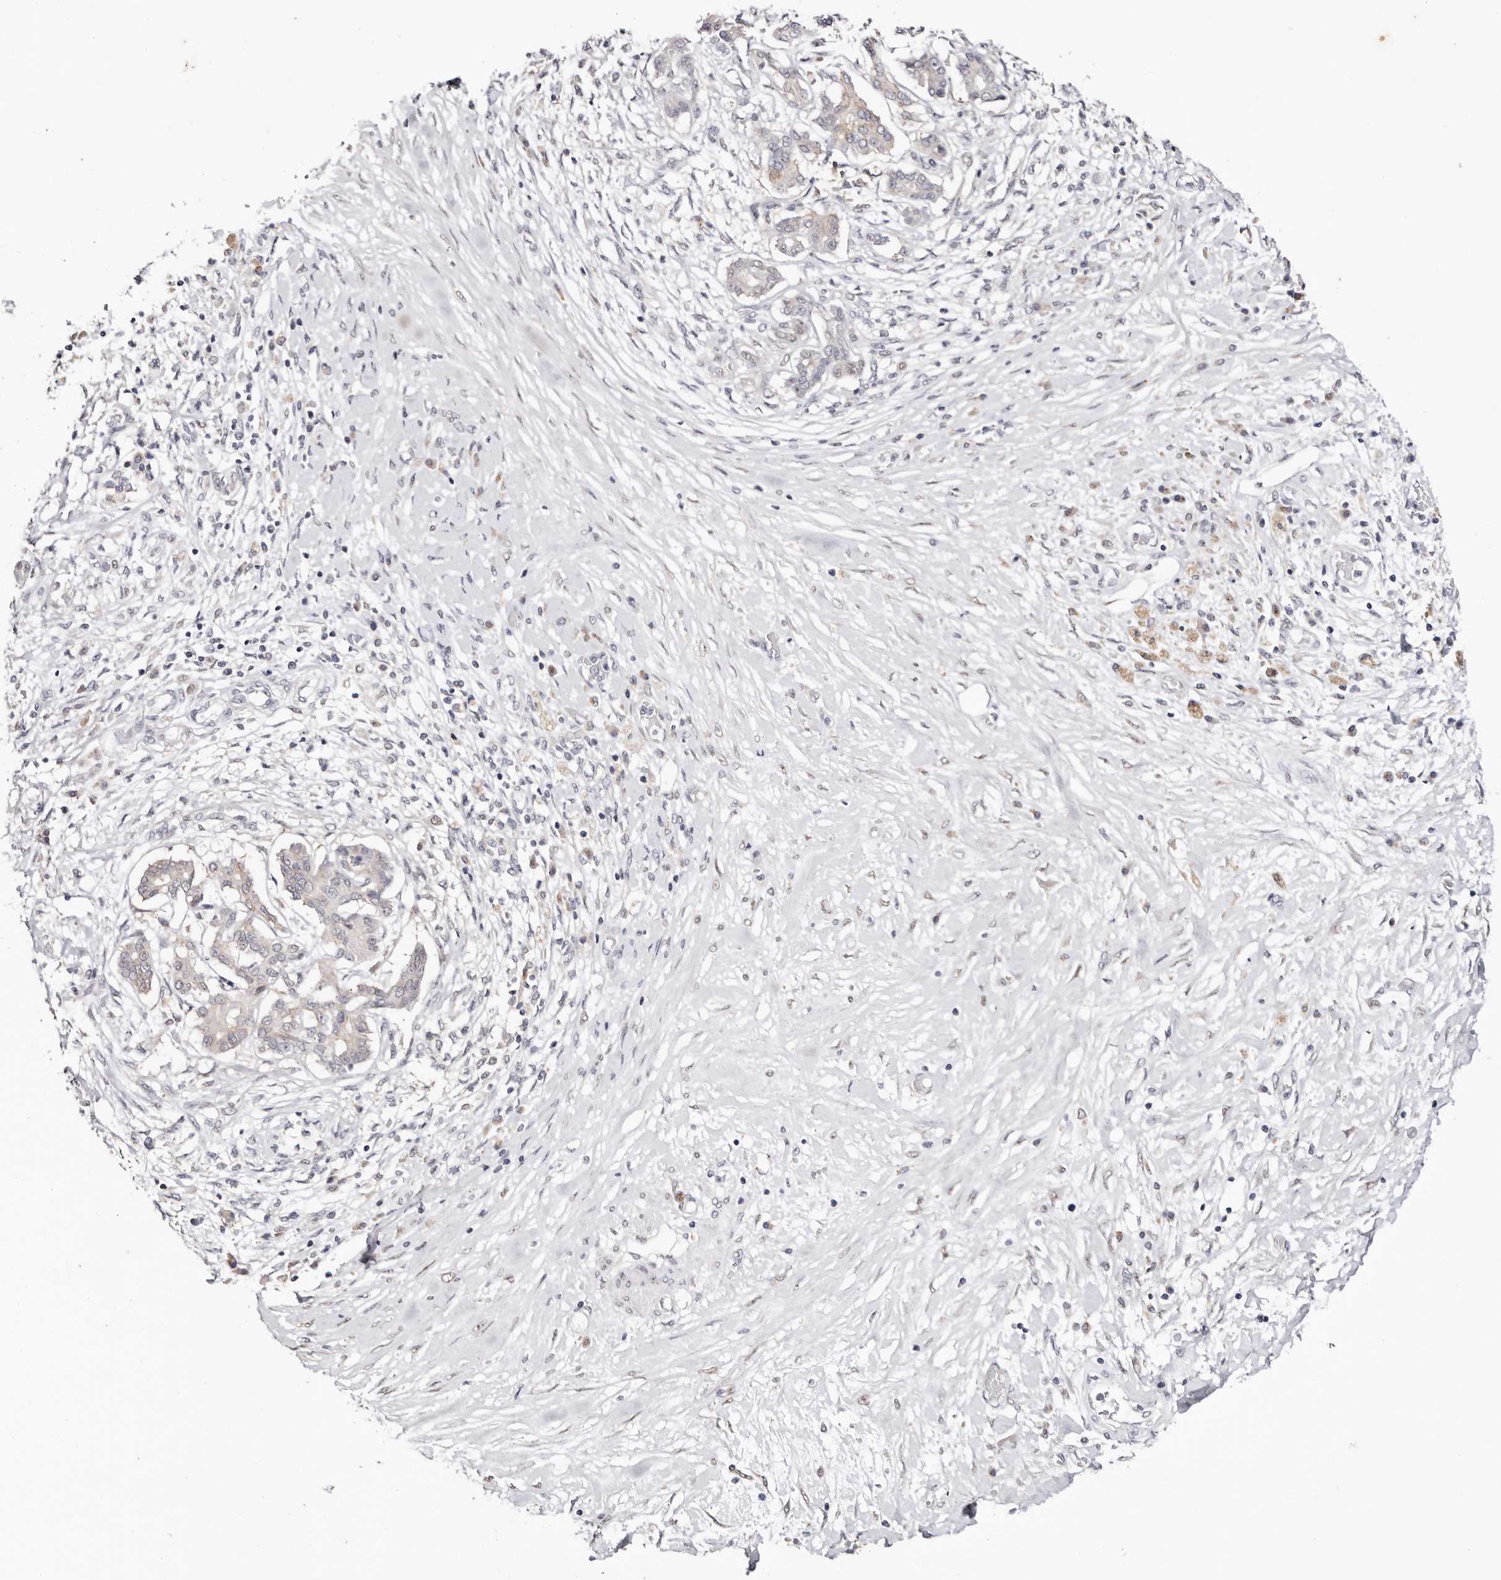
{"staining": {"intensity": "moderate", "quantity": "<25%", "location": "nuclear"}, "tissue": "pancreatic cancer", "cell_type": "Tumor cells", "image_type": "cancer", "snomed": [{"axis": "morphology", "description": "Inflammation, NOS"}, {"axis": "morphology", "description": "Adenocarcinoma, NOS"}, {"axis": "topography", "description": "Pancreas"}], "caption": "Immunohistochemistry (IHC) image of neoplastic tissue: human pancreatic cancer (adenocarcinoma) stained using immunohistochemistry (IHC) exhibits low levels of moderate protein expression localized specifically in the nuclear of tumor cells, appearing as a nuclear brown color.", "gene": "TYW3", "patient": {"sex": "female", "age": 56}}